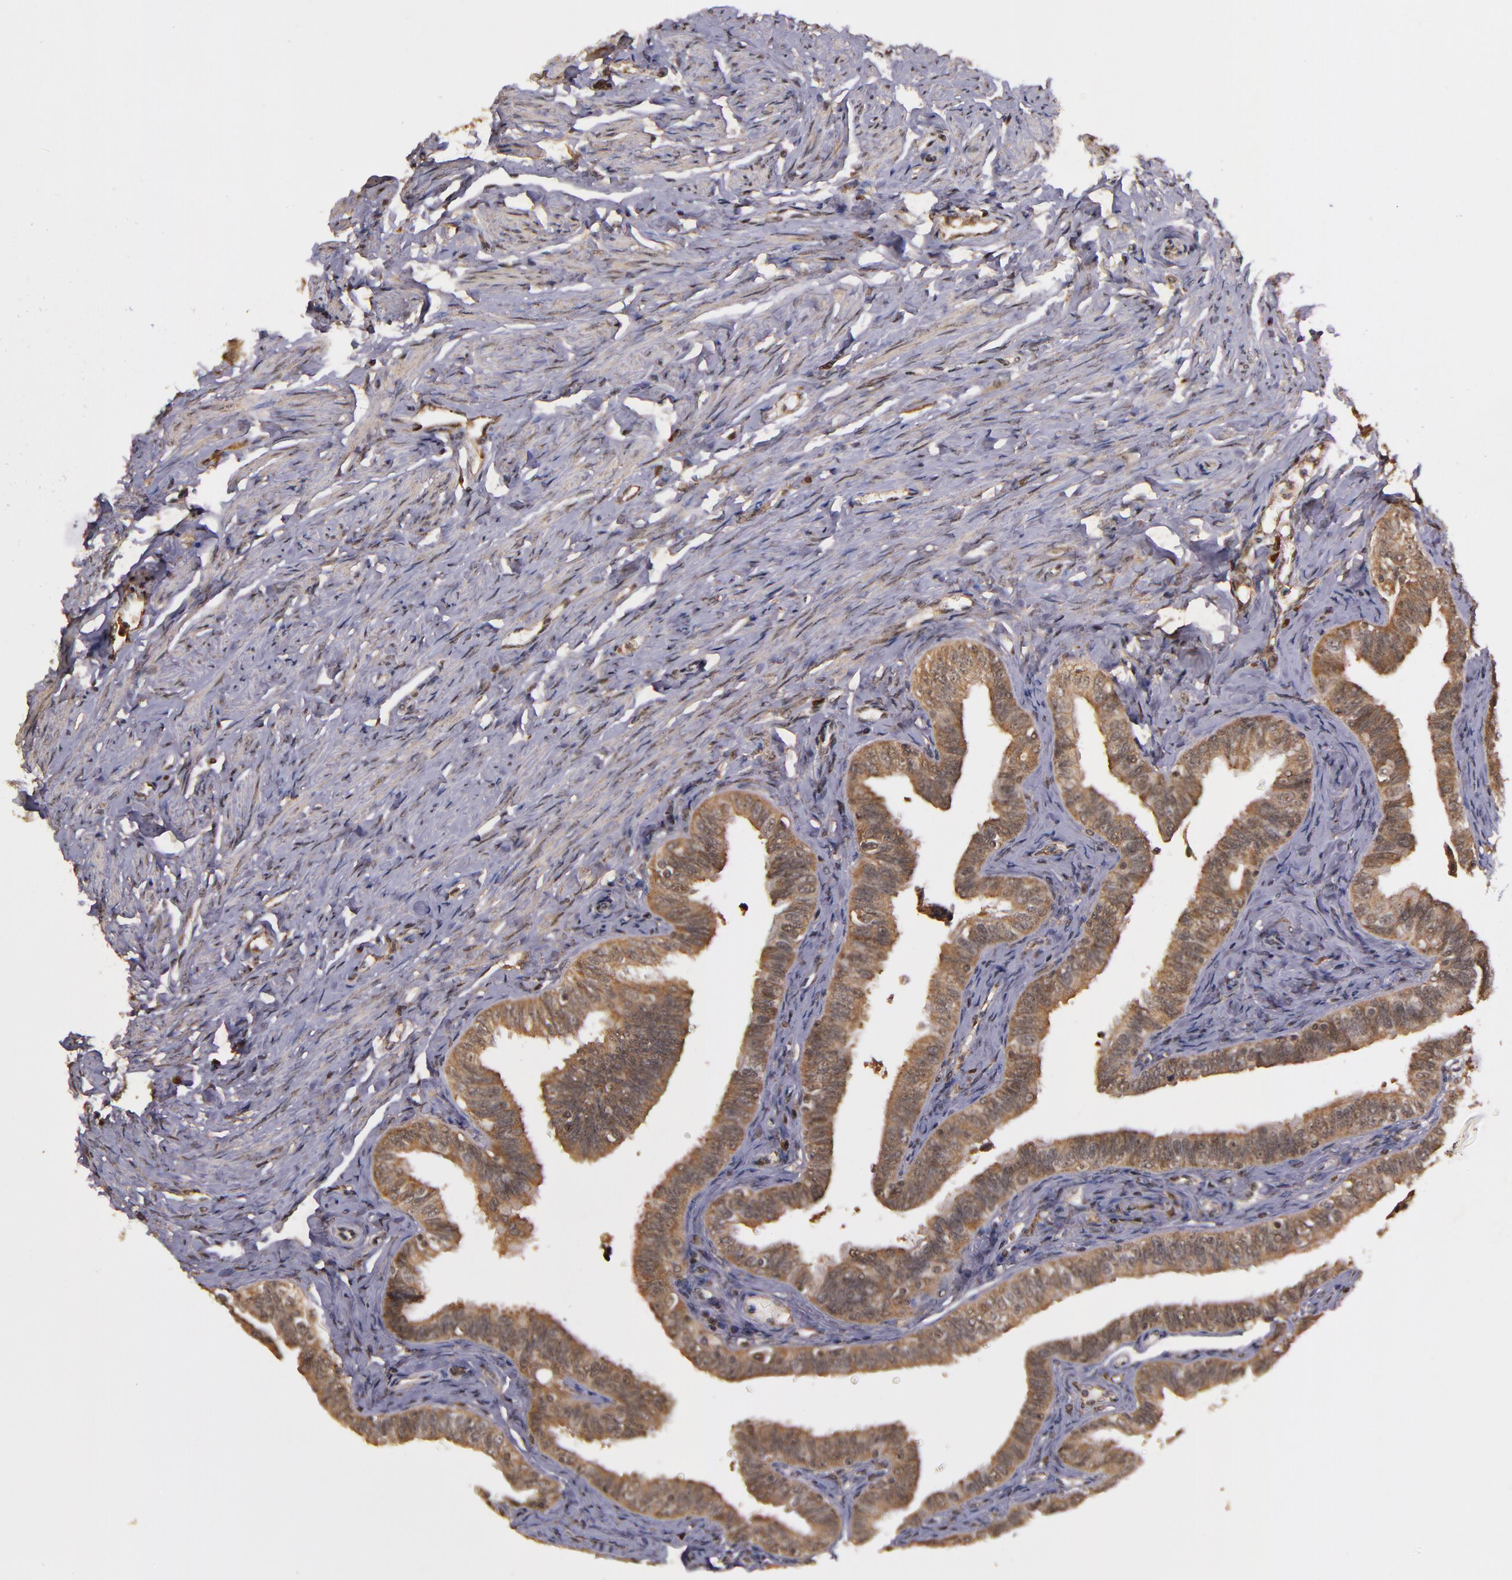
{"staining": {"intensity": "moderate", "quantity": ">75%", "location": "cytoplasmic/membranous"}, "tissue": "fallopian tube", "cell_type": "Glandular cells", "image_type": "normal", "snomed": [{"axis": "morphology", "description": "Normal tissue, NOS"}, {"axis": "topography", "description": "Fallopian tube"}, {"axis": "topography", "description": "Ovary"}], "caption": "Immunohistochemical staining of normal human fallopian tube displays moderate cytoplasmic/membranous protein staining in about >75% of glandular cells.", "gene": "RIOK3", "patient": {"sex": "female", "age": 69}}